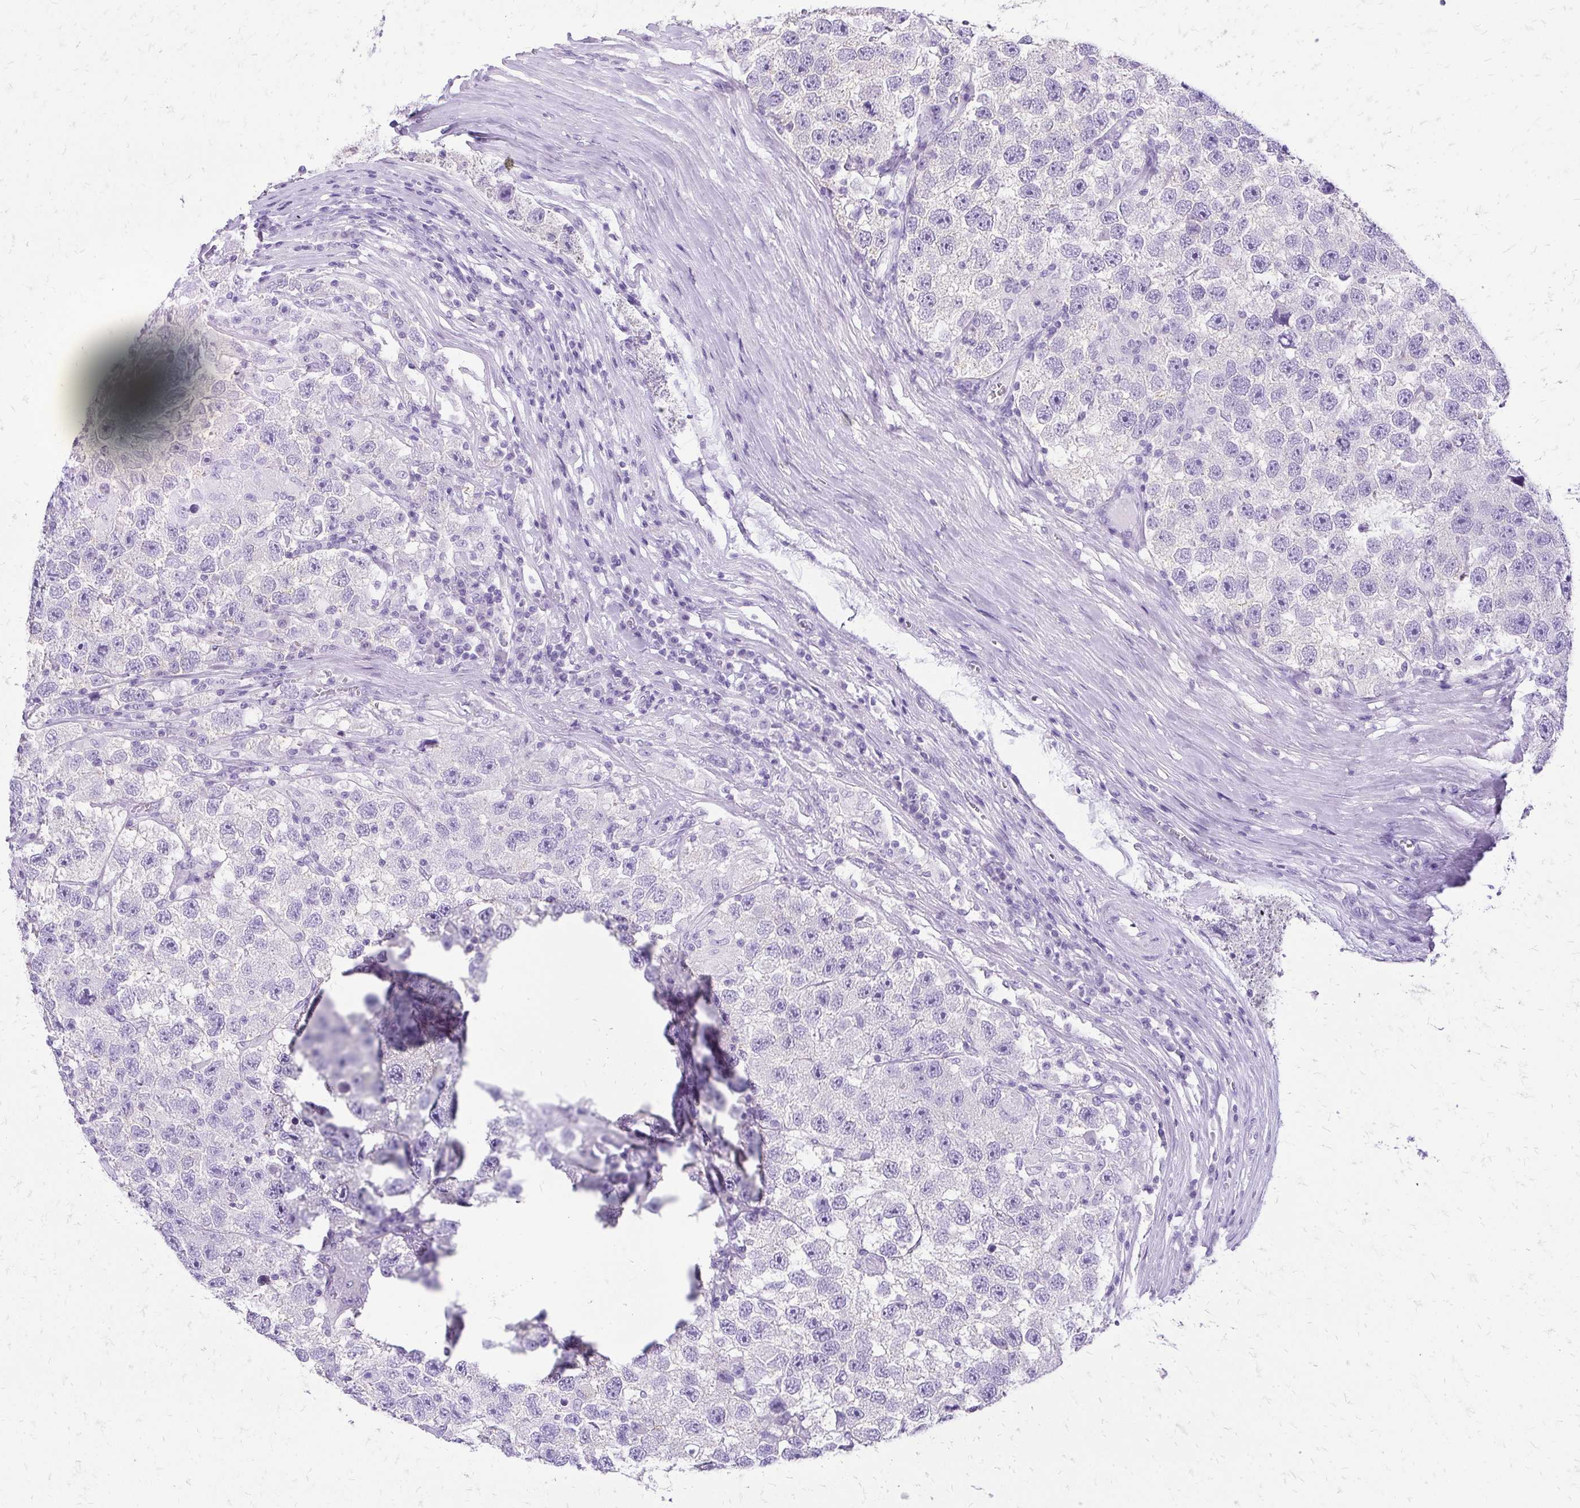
{"staining": {"intensity": "negative", "quantity": "none", "location": "none"}, "tissue": "testis cancer", "cell_type": "Tumor cells", "image_type": "cancer", "snomed": [{"axis": "morphology", "description": "Seminoma, NOS"}, {"axis": "topography", "description": "Testis"}], "caption": "Testis cancer (seminoma) stained for a protein using IHC shows no expression tumor cells.", "gene": "SLC32A1", "patient": {"sex": "male", "age": 26}}